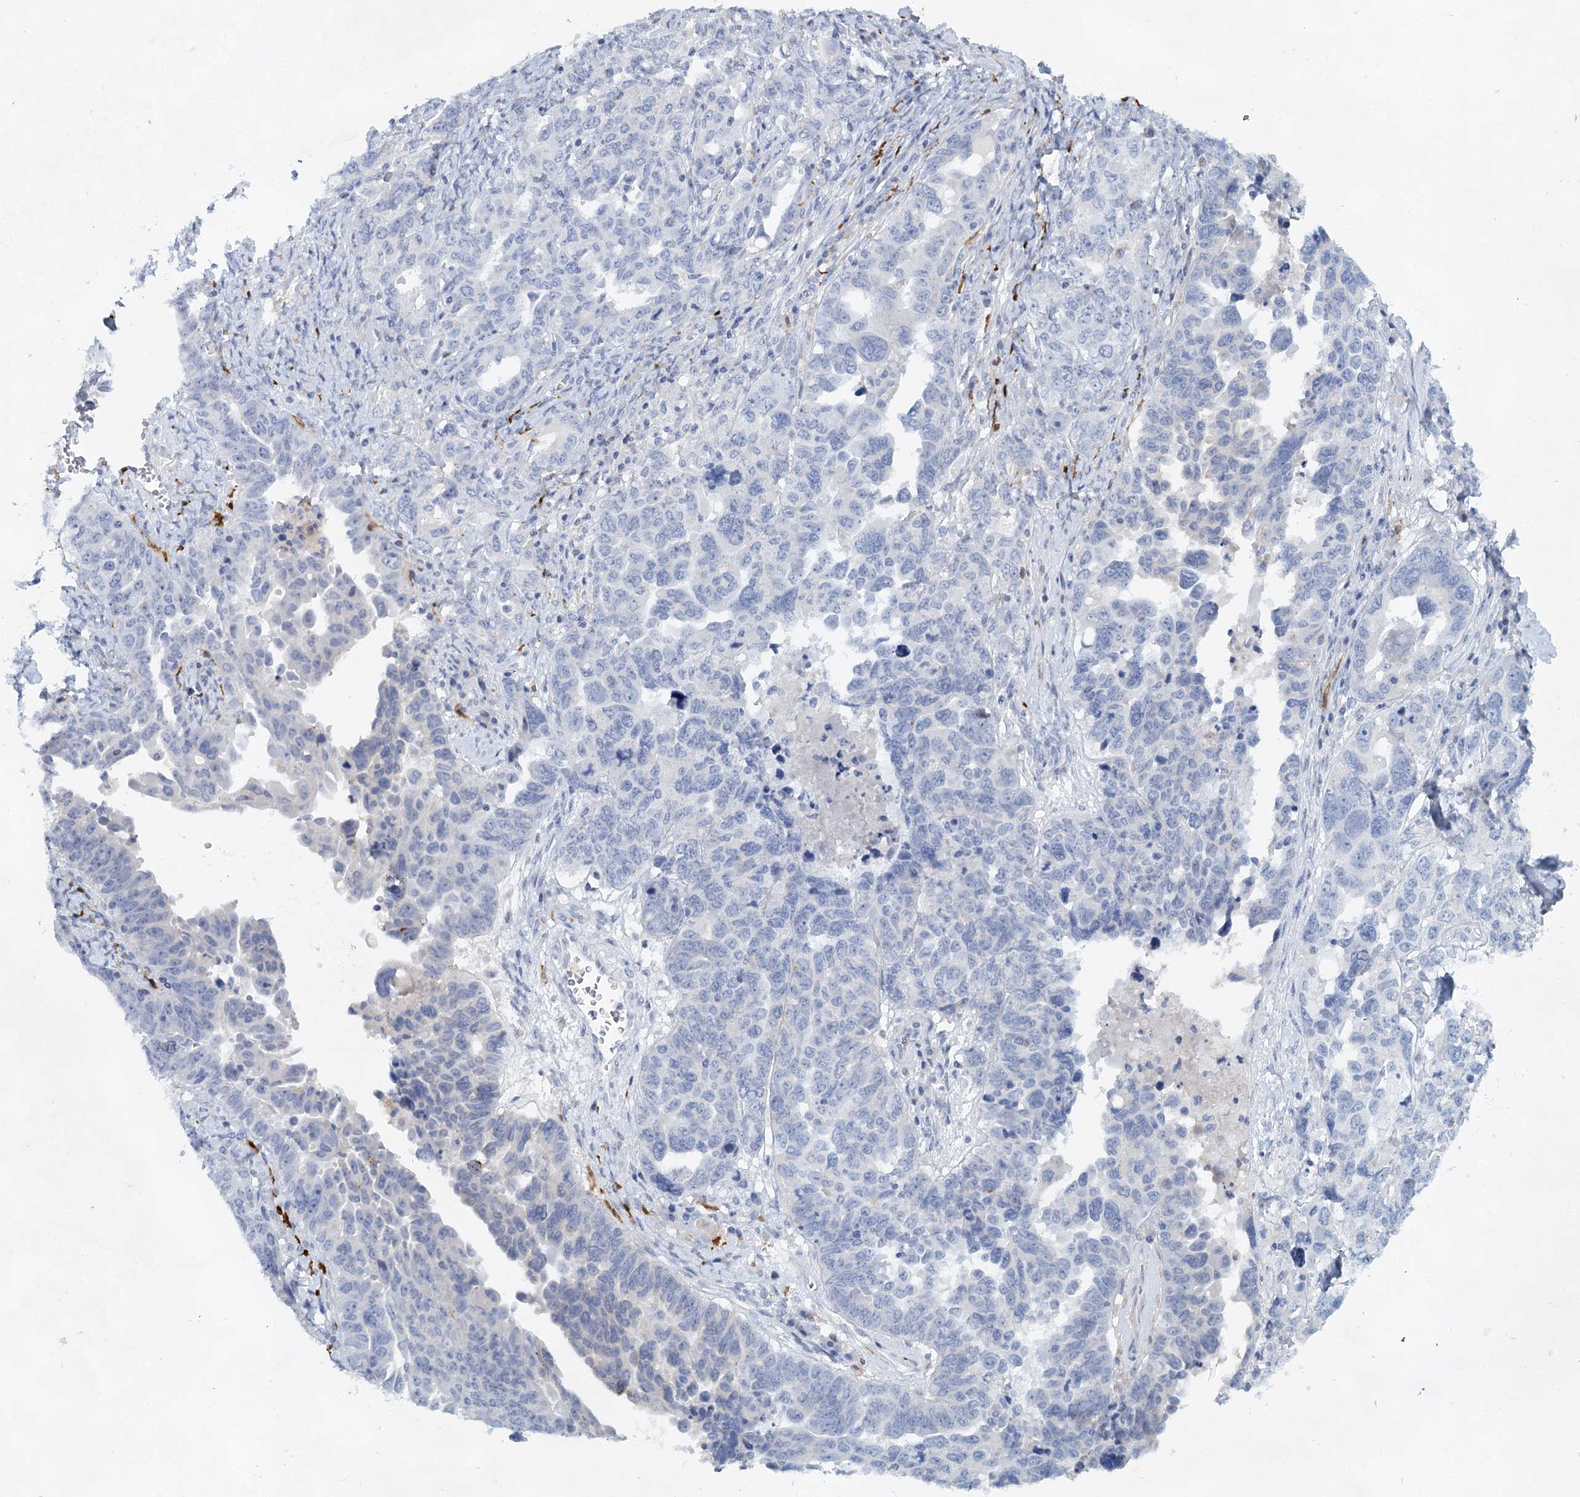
{"staining": {"intensity": "negative", "quantity": "none", "location": "none"}, "tissue": "ovarian cancer", "cell_type": "Tumor cells", "image_type": "cancer", "snomed": [{"axis": "morphology", "description": "Carcinoma, endometroid"}, {"axis": "topography", "description": "Ovary"}], "caption": "DAB (3,3'-diaminobenzidine) immunohistochemical staining of human endometroid carcinoma (ovarian) exhibits no significant staining in tumor cells. (DAB immunohistochemistry (IHC) visualized using brightfield microscopy, high magnification).", "gene": "SLC19A3", "patient": {"sex": "female", "age": 62}}